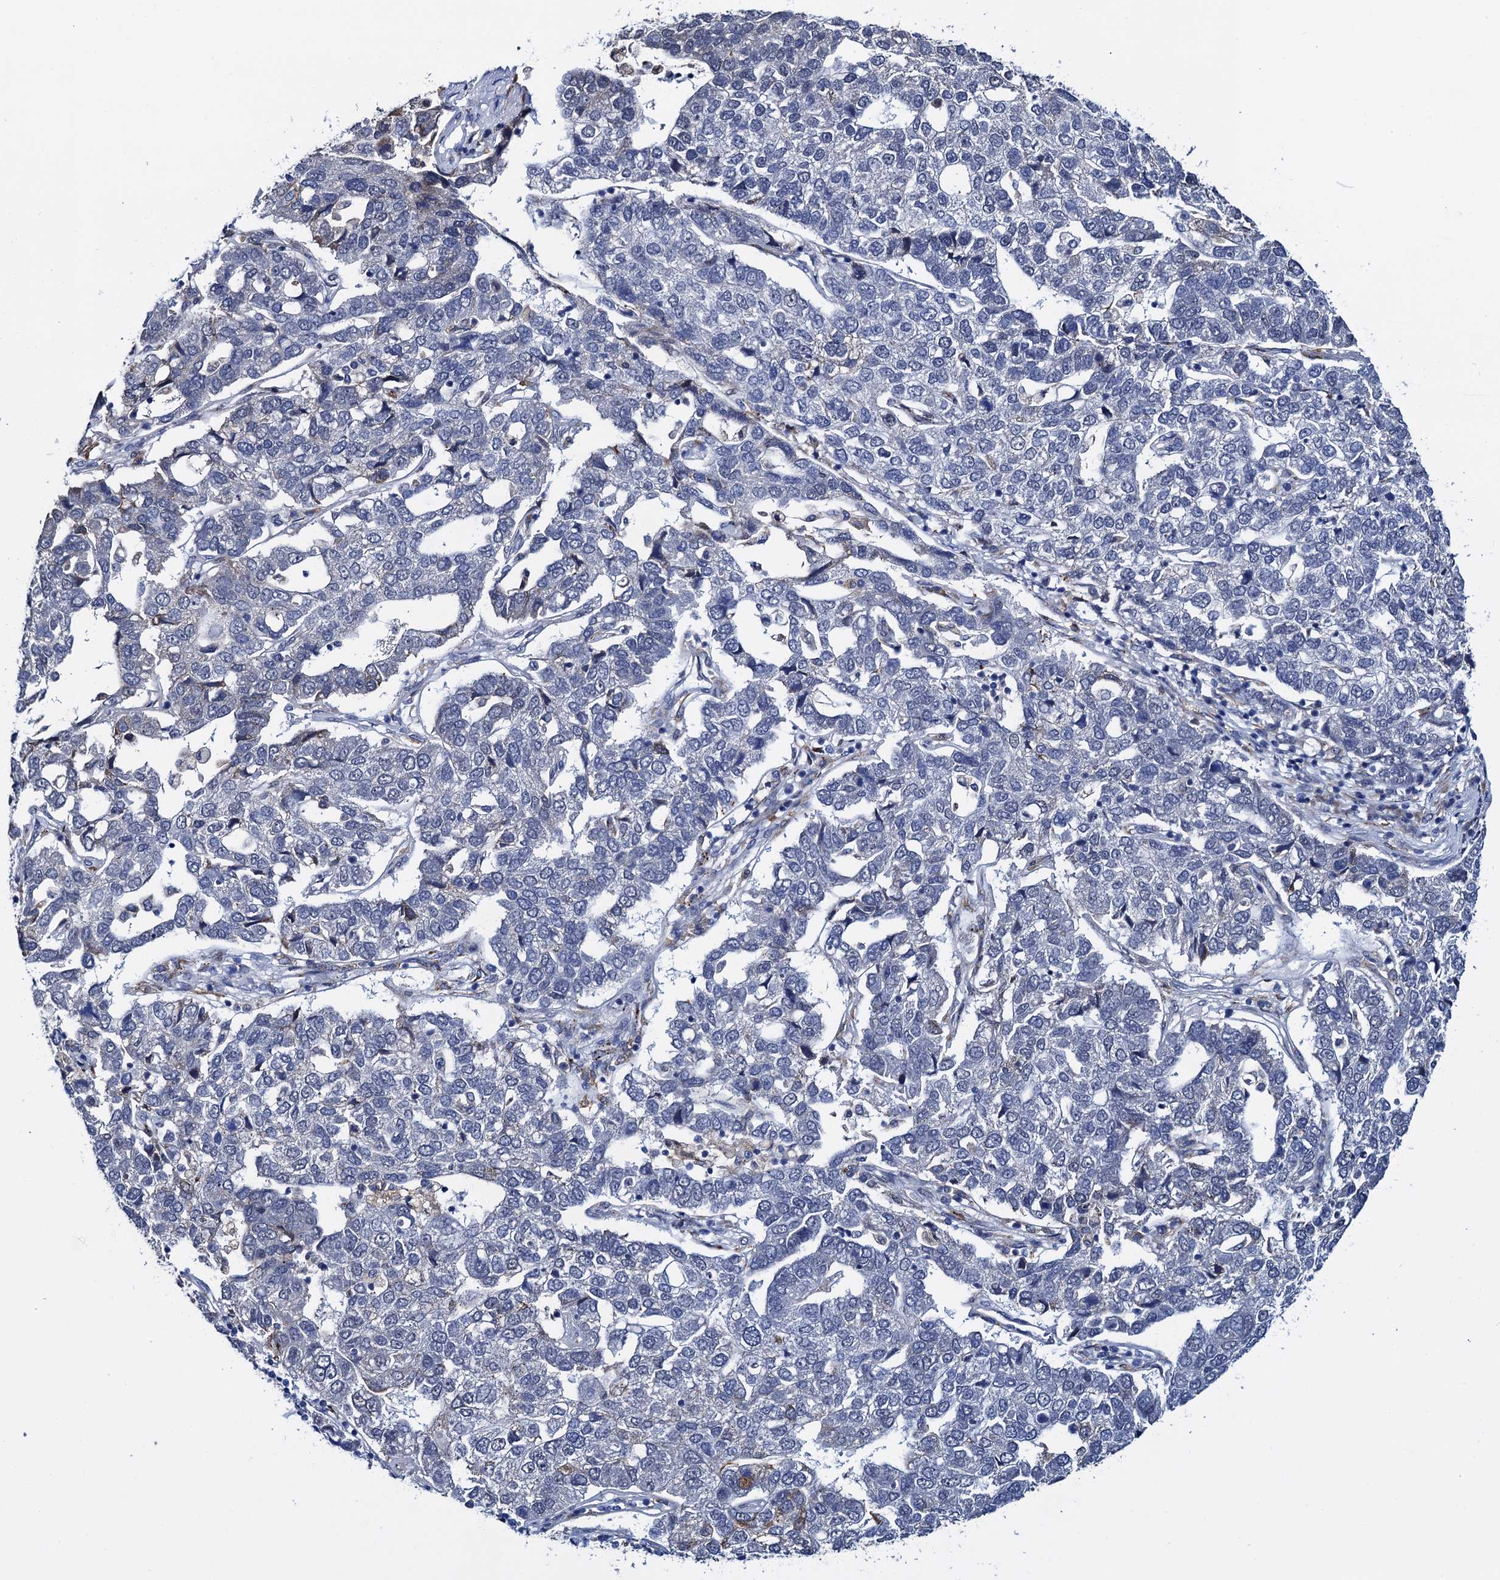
{"staining": {"intensity": "negative", "quantity": "none", "location": "none"}, "tissue": "pancreatic cancer", "cell_type": "Tumor cells", "image_type": "cancer", "snomed": [{"axis": "morphology", "description": "Adenocarcinoma, NOS"}, {"axis": "topography", "description": "Pancreas"}], "caption": "A histopathology image of human adenocarcinoma (pancreatic) is negative for staining in tumor cells.", "gene": "SLC7A10", "patient": {"sex": "female", "age": 61}}